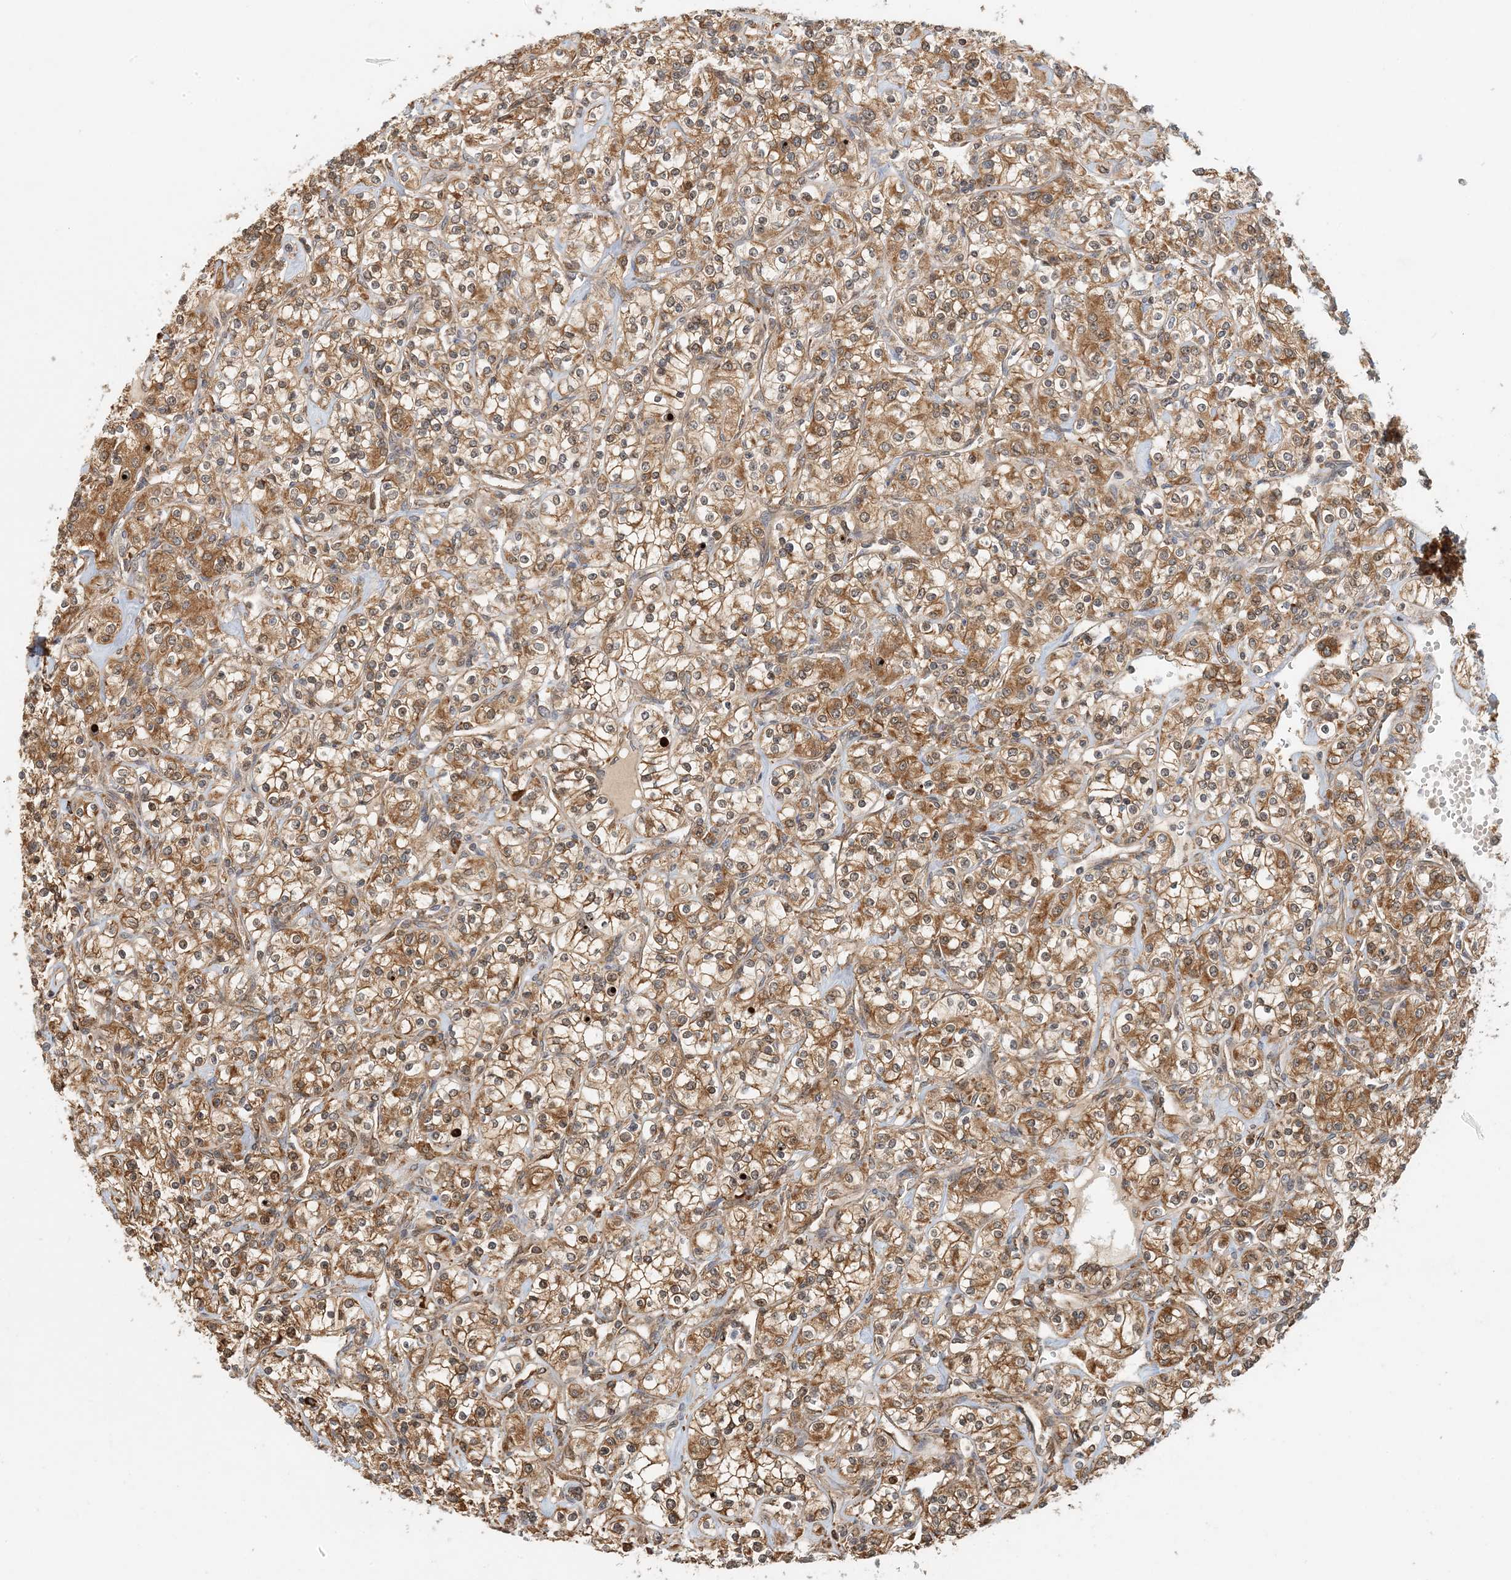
{"staining": {"intensity": "moderate", "quantity": ">75%", "location": "cytoplasmic/membranous"}, "tissue": "renal cancer", "cell_type": "Tumor cells", "image_type": "cancer", "snomed": [{"axis": "morphology", "description": "Adenocarcinoma, NOS"}, {"axis": "topography", "description": "Kidney"}], "caption": "The photomicrograph displays a brown stain indicating the presence of a protein in the cytoplasmic/membranous of tumor cells in renal adenocarcinoma.", "gene": "HNMT", "patient": {"sex": "male", "age": 77}}